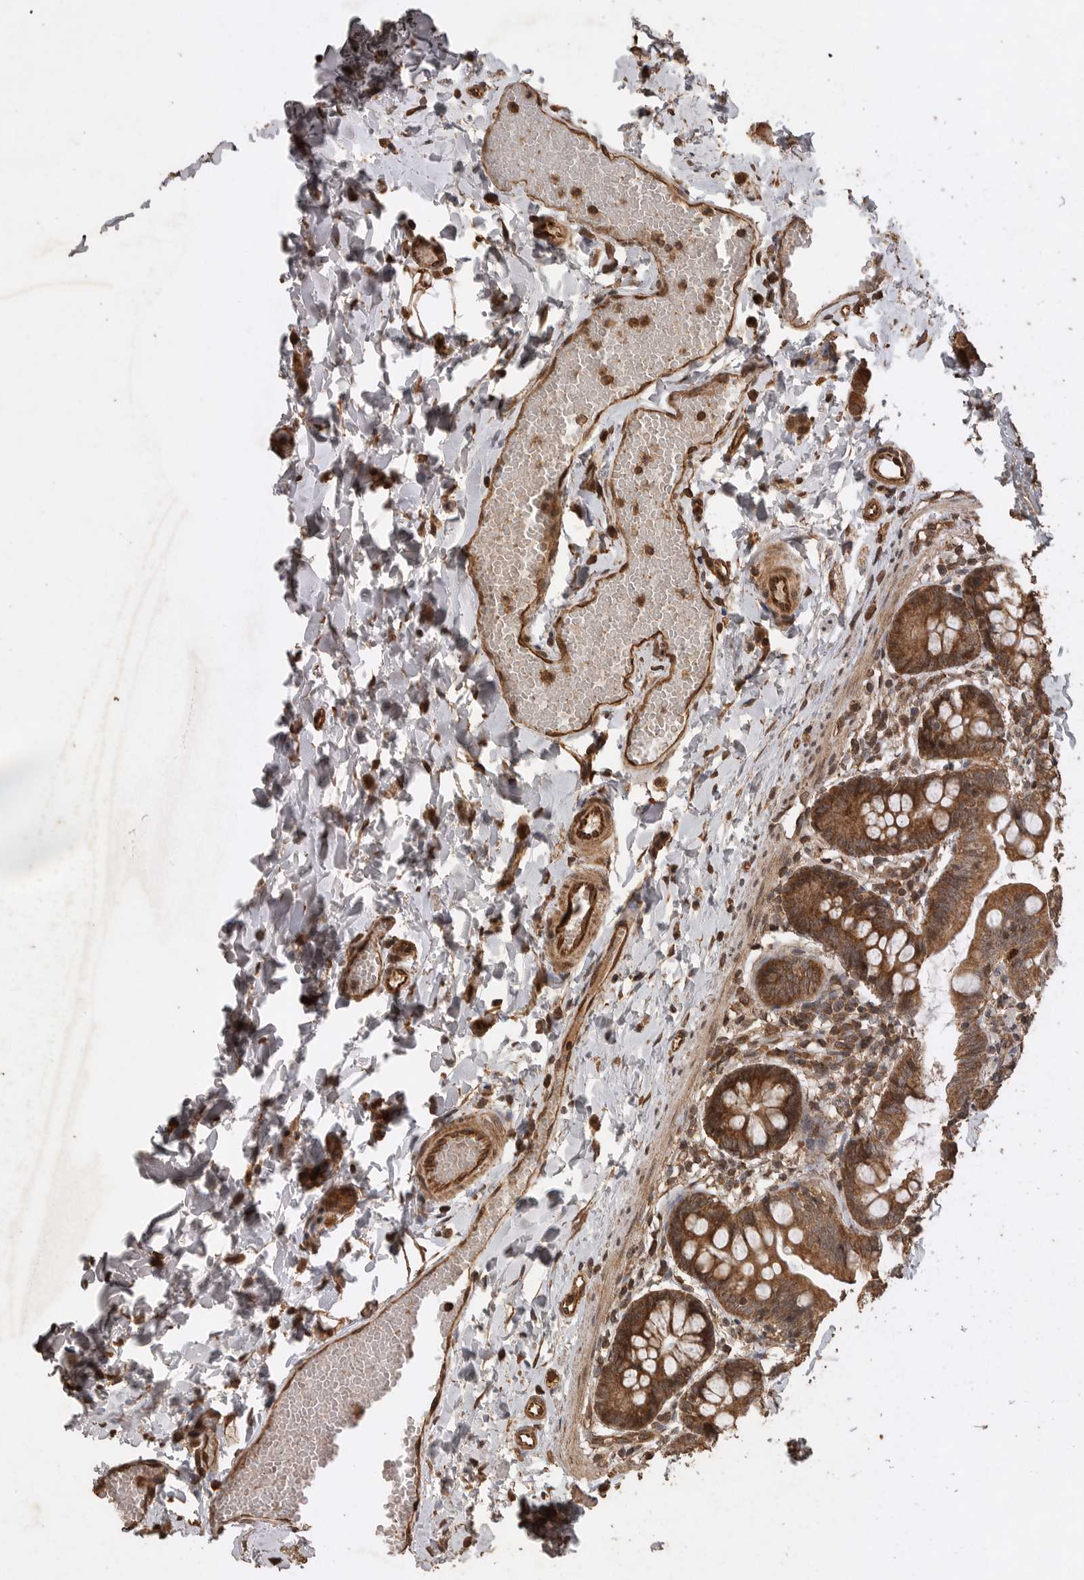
{"staining": {"intensity": "strong", "quantity": ">75%", "location": "cytoplasmic/membranous"}, "tissue": "small intestine", "cell_type": "Glandular cells", "image_type": "normal", "snomed": [{"axis": "morphology", "description": "Normal tissue, NOS"}, {"axis": "topography", "description": "Small intestine"}], "caption": "Strong cytoplasmic/membranous staining for a protein is appreciated in about >75% of glandular cells of benign small intestine using IHC.", "gene": "PINK1", "patient": {"sex": "male", "age": 7}}